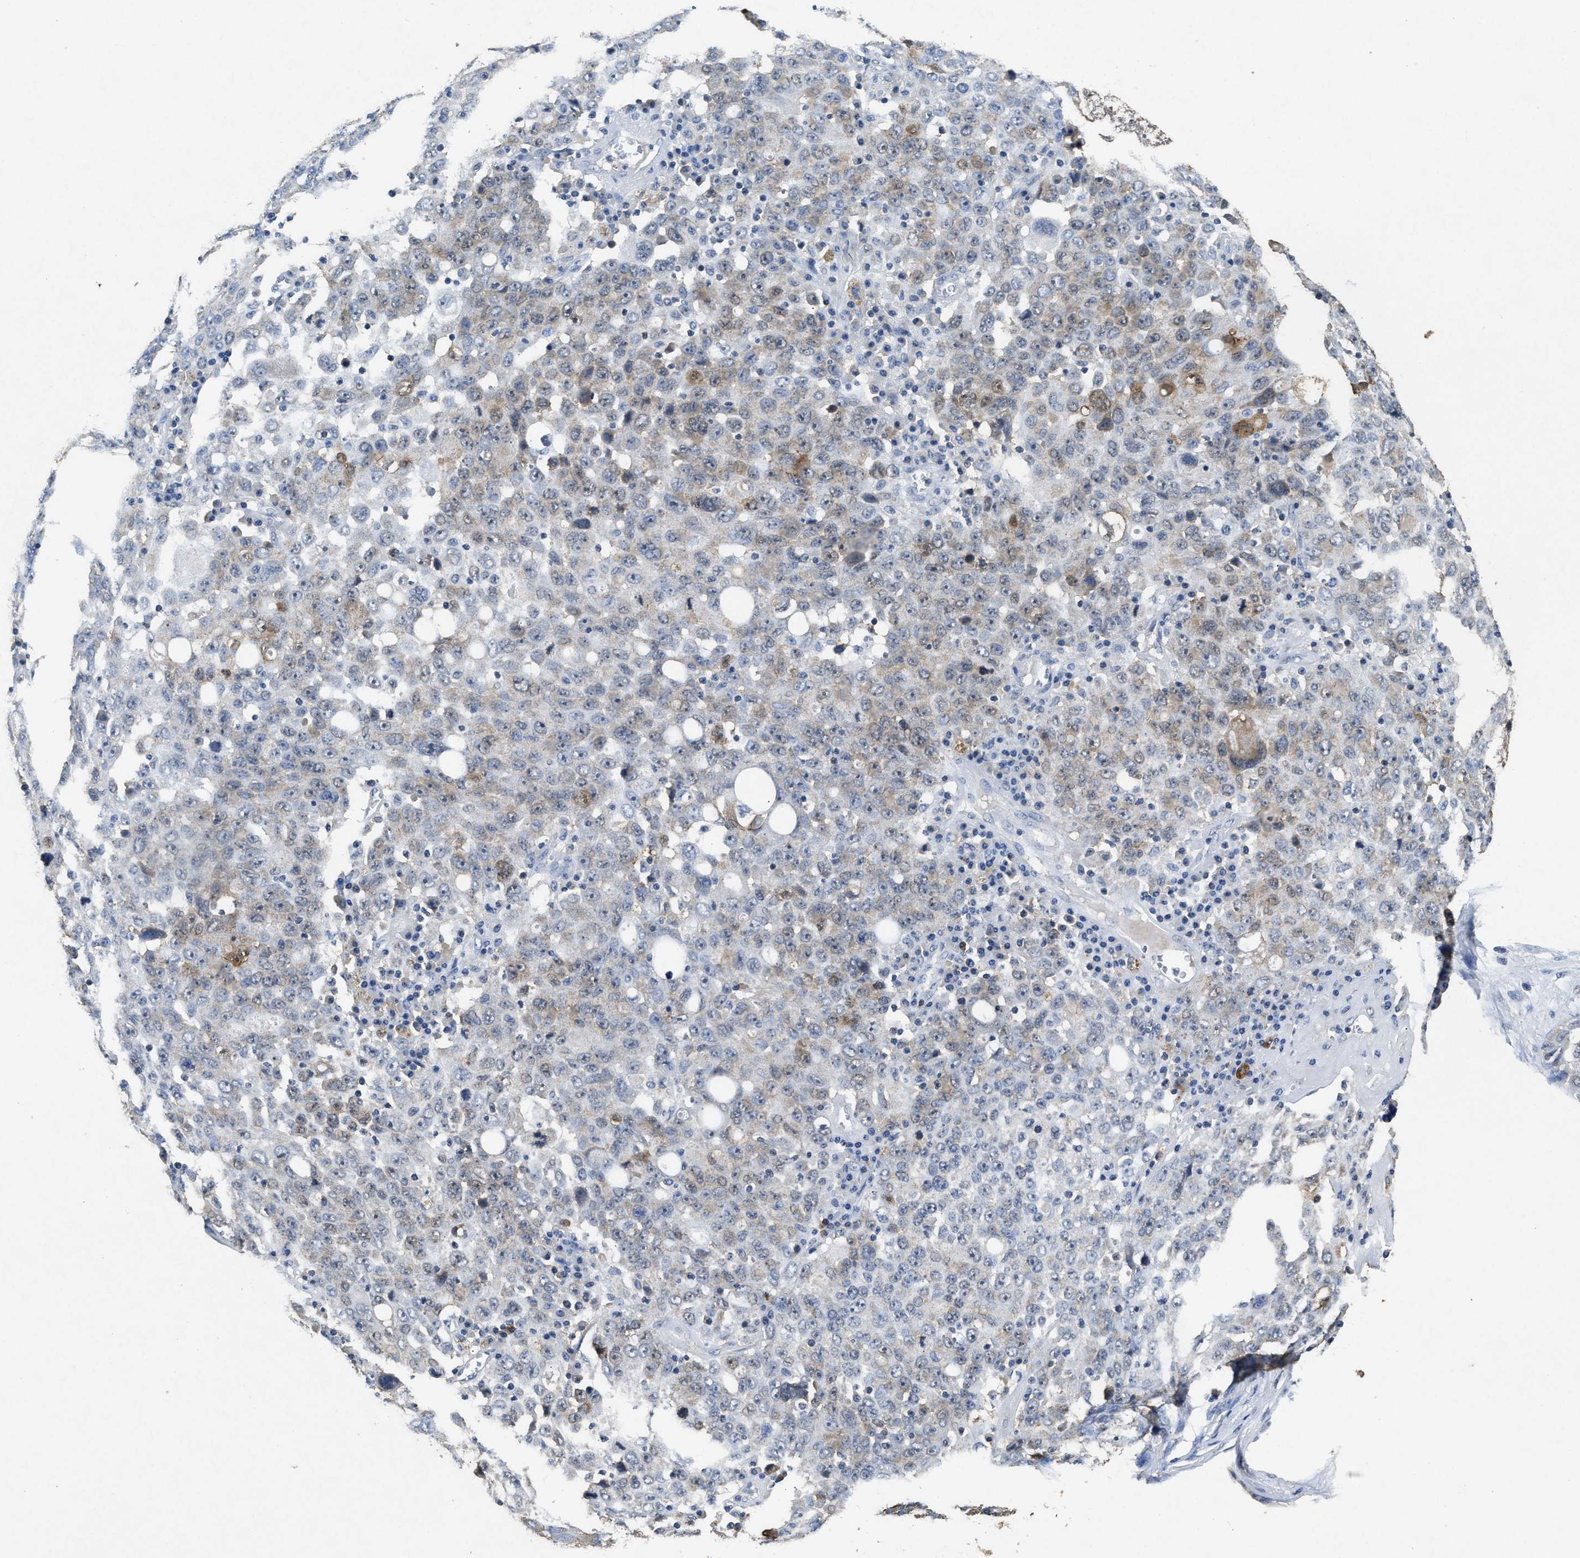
{"staining": {"intensity": "weak", "quantity": "<25%", "location": "cytoplasmic/membranous"}, "tissue": "ovarian cancer", "cell_type": "Tumor cells", "image_type": "cancer", "snomed": [{"axis": "morphology", "description": "Carcinoma, endometroid"}, {"axis": "topography", "description": "Ovary"}], "caption": "Human endometroid carcinoma (ovarian) stained for a protein using immunohistochemistry displays no expression in tumor cells.", "gene": "ACAT2", "patient": {"sex": "female", "age": 62}}